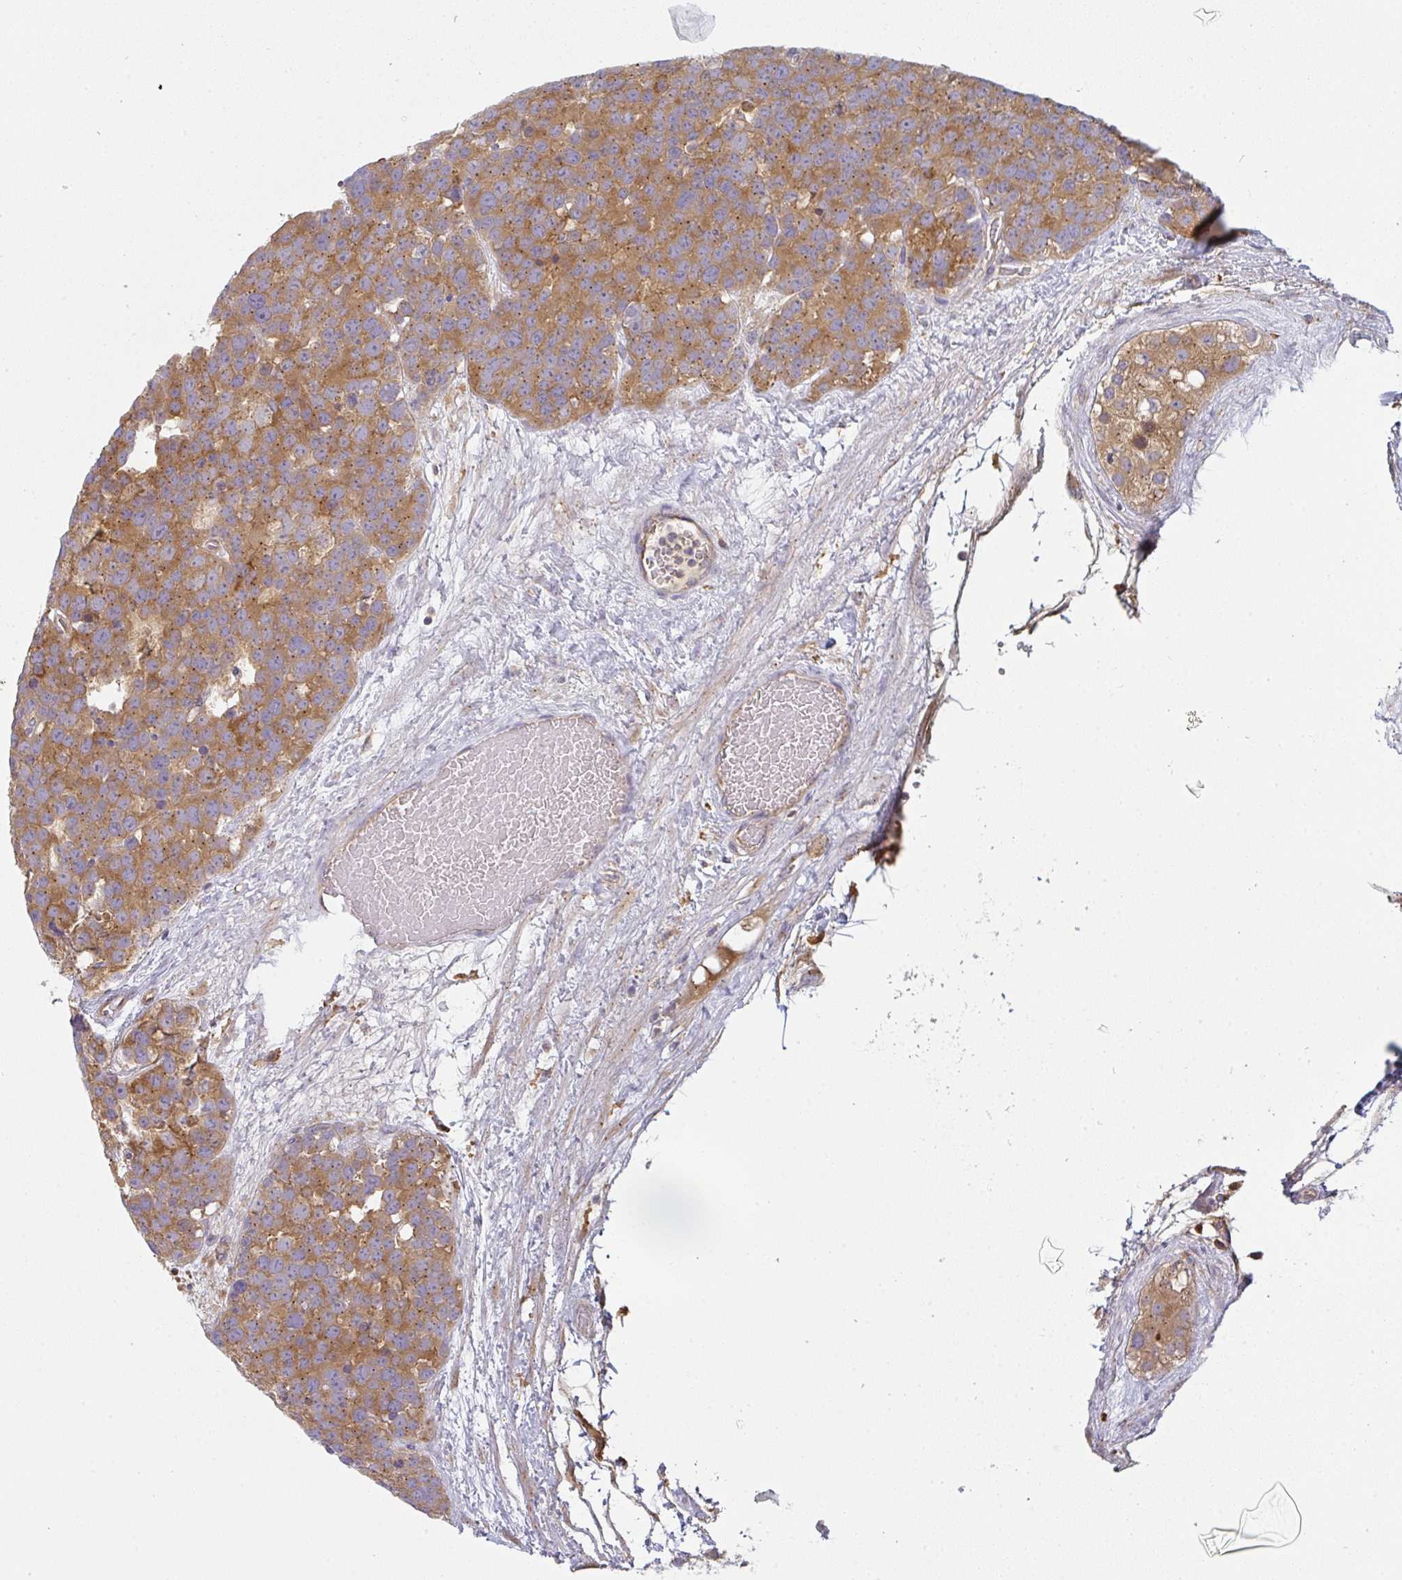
{"staining": {"intensity": "moderate", "quantity": ">75%", "location": "cytoplasmic/membranous"}, "tissue": "testis cancer", "cell_type": "Tumor cells", "image_type": "cancer", "snomed": [{"axis": "morphology", "description": "Seminoma, NOS"}, {"axis": "topography", "description": "Testis"}], "caption": "Immunohistochemical staining of human testis cancer displays medium levels of moderate cytoplasmic/membranous staining in approximately >75% of tumor cells.", "gene": "SNX5", "patient": {"sex": "male", "age": 71}}